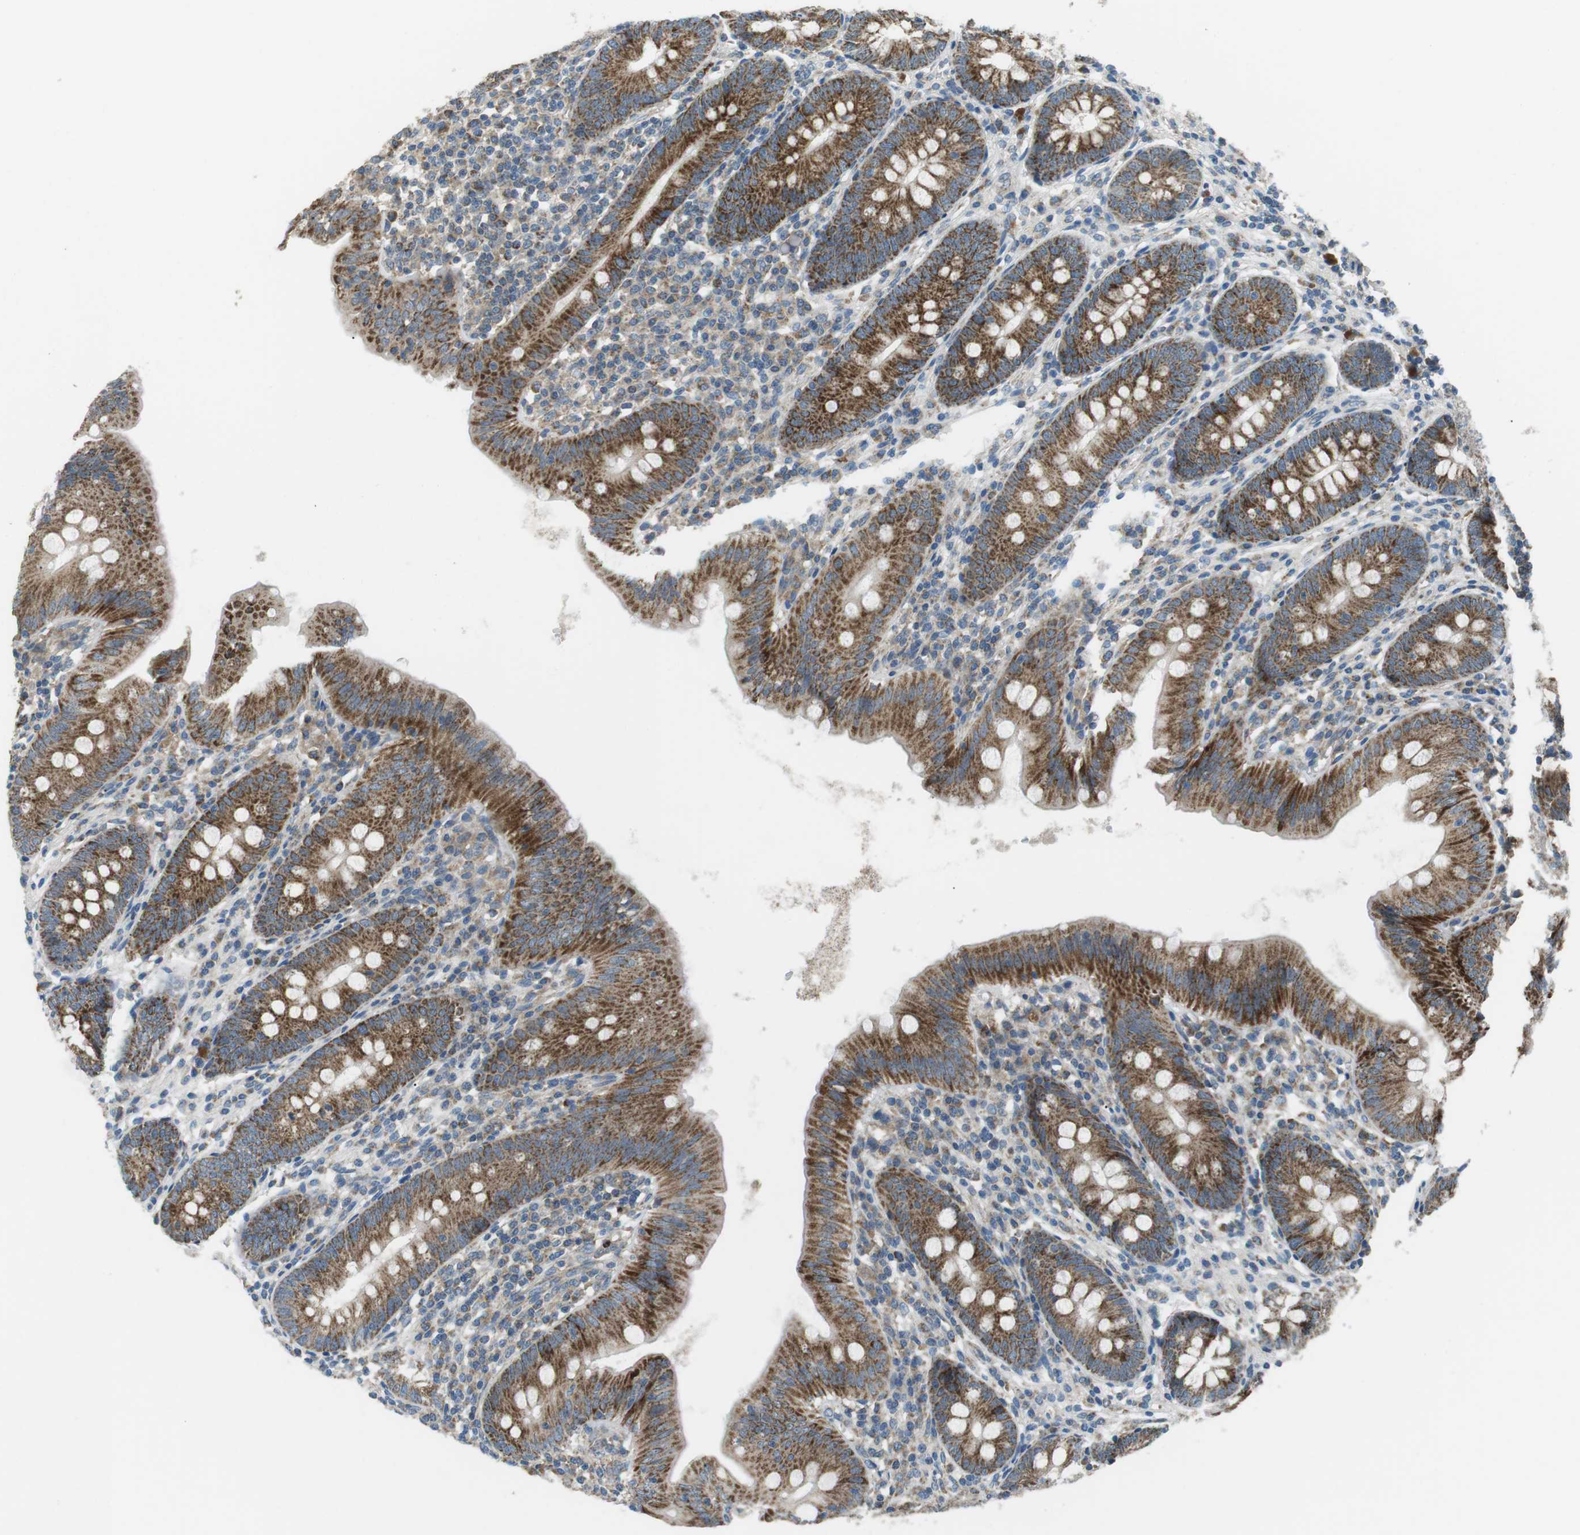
{"staining": {"intensity": "moderate", "quantity": ">75%", "location": "cytoplasmic/membranous"}, "tissue": "appendix", "cell_type": "Glandular cells", "image_type": "normal", "snomed": [{"axis": "morphology", "description": "Normal tissue, NOS"}, {"axis": "topography", "description": "Appendix"}], "caption": "This is a histology image of IHC staining of normal appendix, which shows moderate staining in the cytoplasmic/membranous of glandular cells.", "gene": "BACE1", "patient": {"sex": "male", "age": 56}}